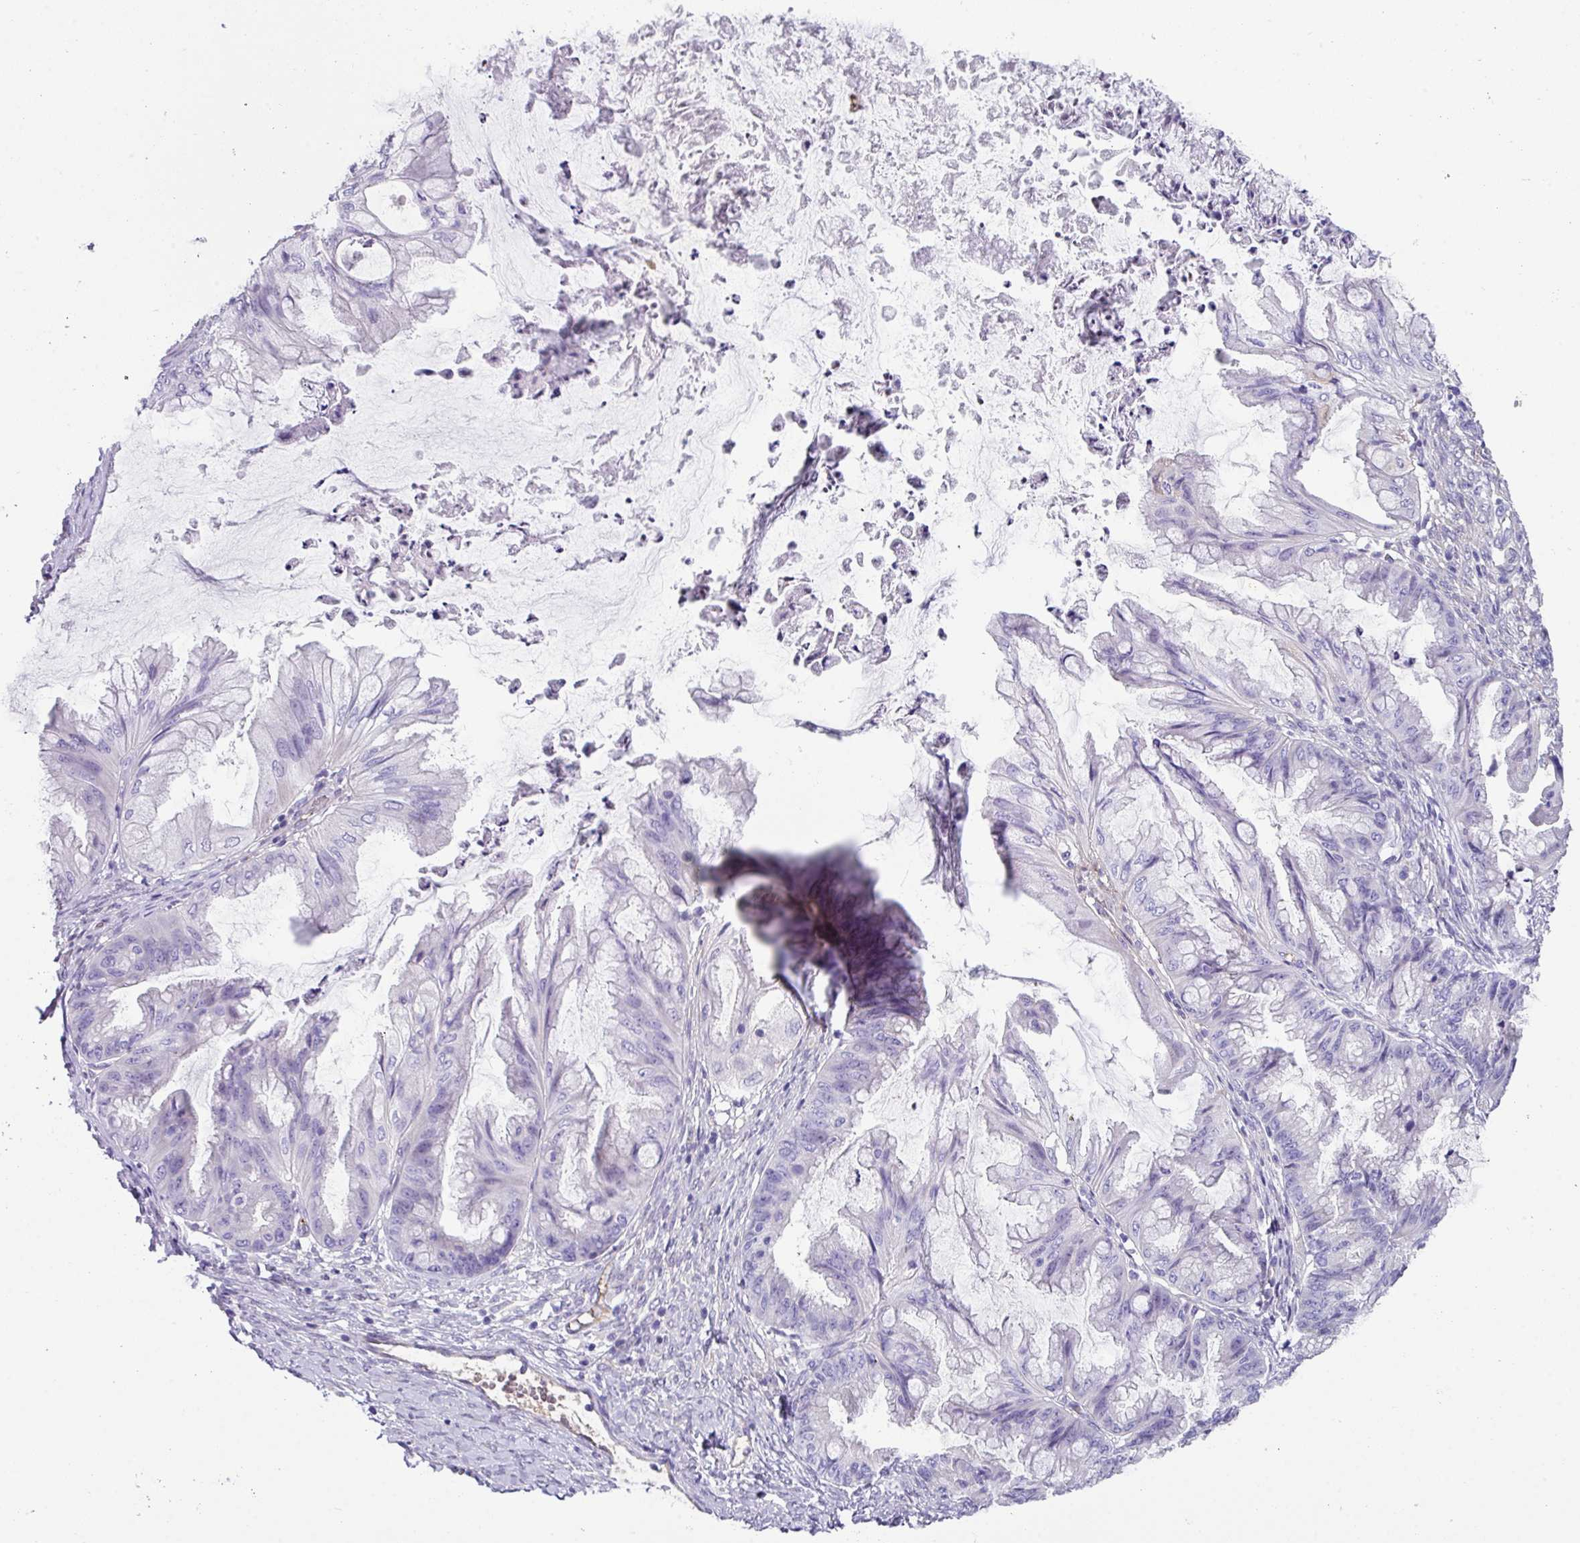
{"staining": {"intensity": "negative", "quantity": "none", "location": "none"}, "tissue": "ovarian cancer", "cell_type": "Tumor cells", "image_type": "cancer", "snomed": [{"axis": "morphology", "description": "Cystadenocarcinoma, mucinous, NOS"}, {"axis": "topography", "description": "Ovary"}], "caption": "A micrograph of mucinous cystadenocarcinoma (ovarian) stained for a protein shows no brown staining in tumor cells.", "gene": "DNAL1", "patient": {"sex": "female", "age": 35}}